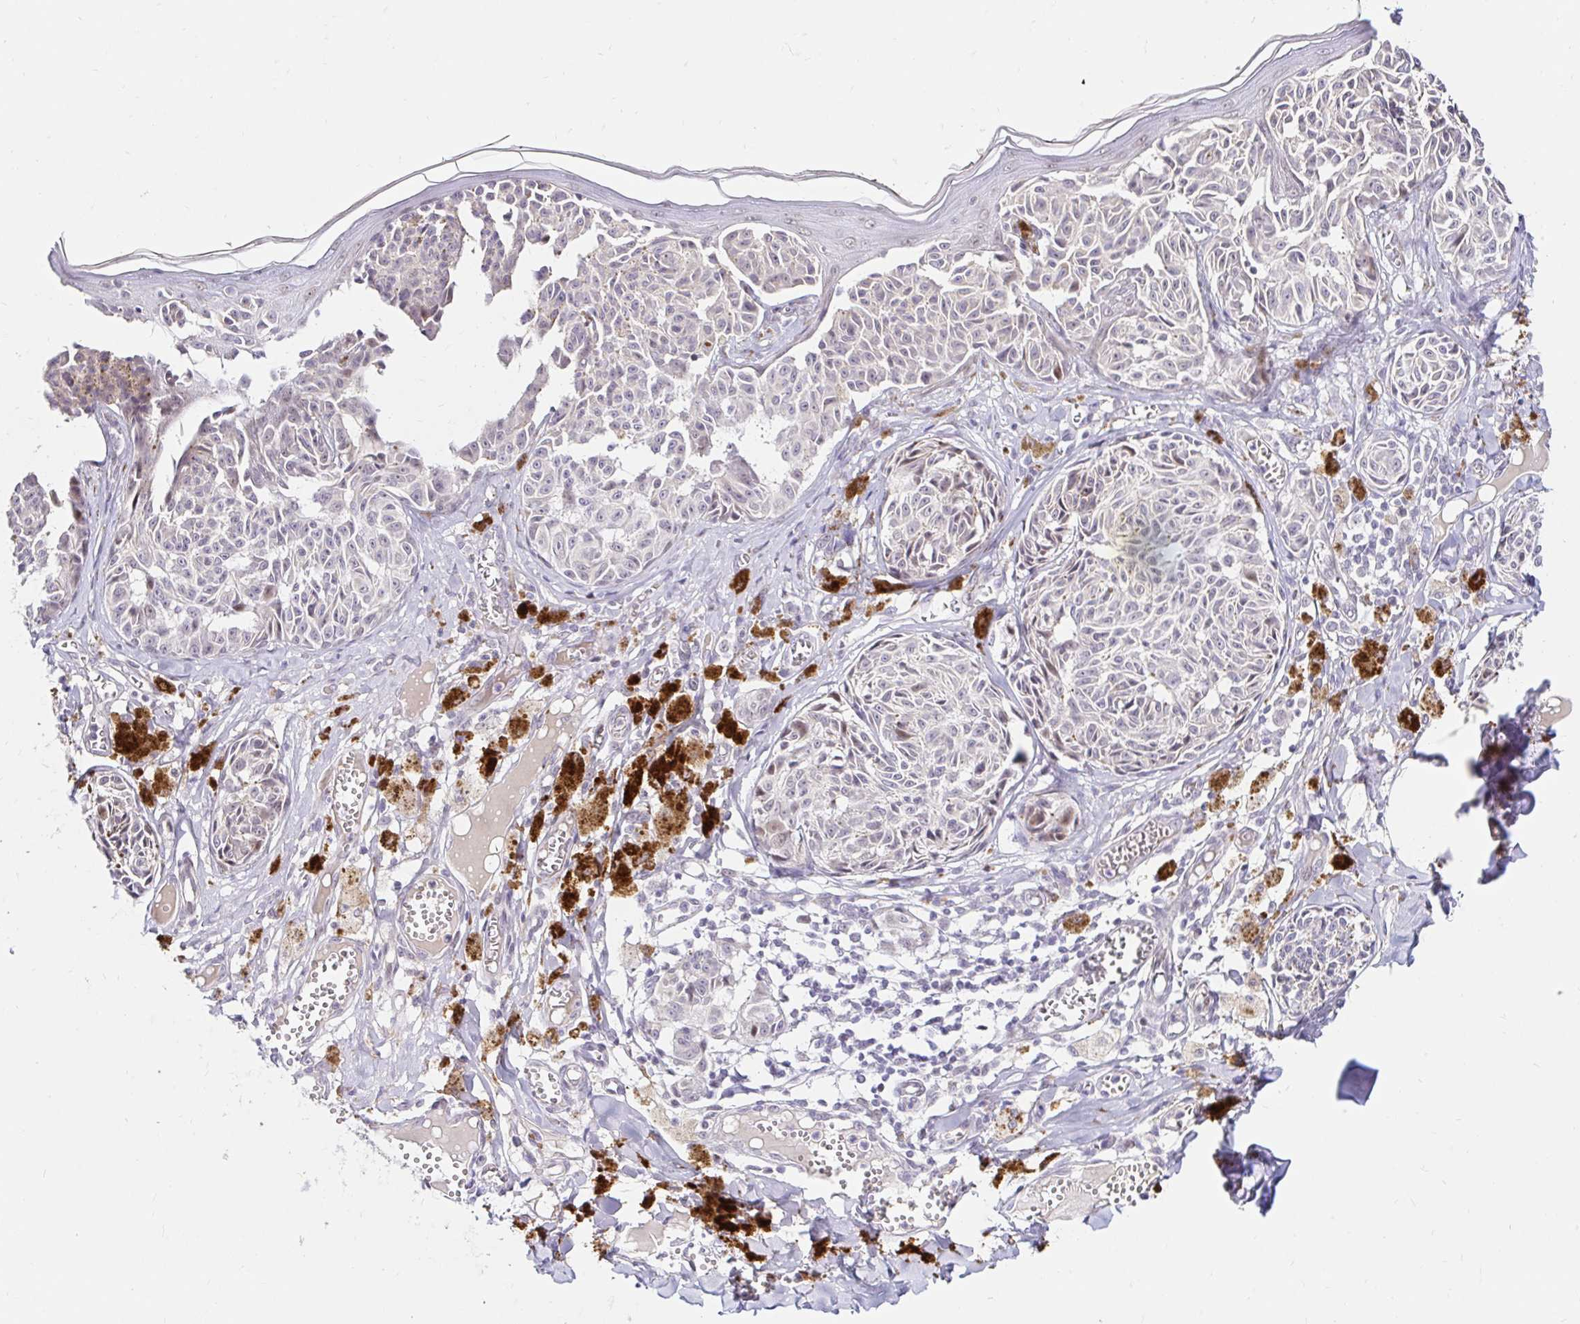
{"staining": {"intensity": "negative", "quantity": "none", "location": "none"}, "tissue": "melanoma", "cell_type": "Tumor cells", "image_type": "cancer", "snomed": [{"axis": "morphology", "description": "Malignant melanoma, NOS"}, {"axis": "topography", "description": "Skin"}], "caption": "Melanoma stained for a protein using immunohistochemistry displays no staining tumor cells.", "gene": "GUCY1A1", "patient": {"sex": "female", "age": 43}}